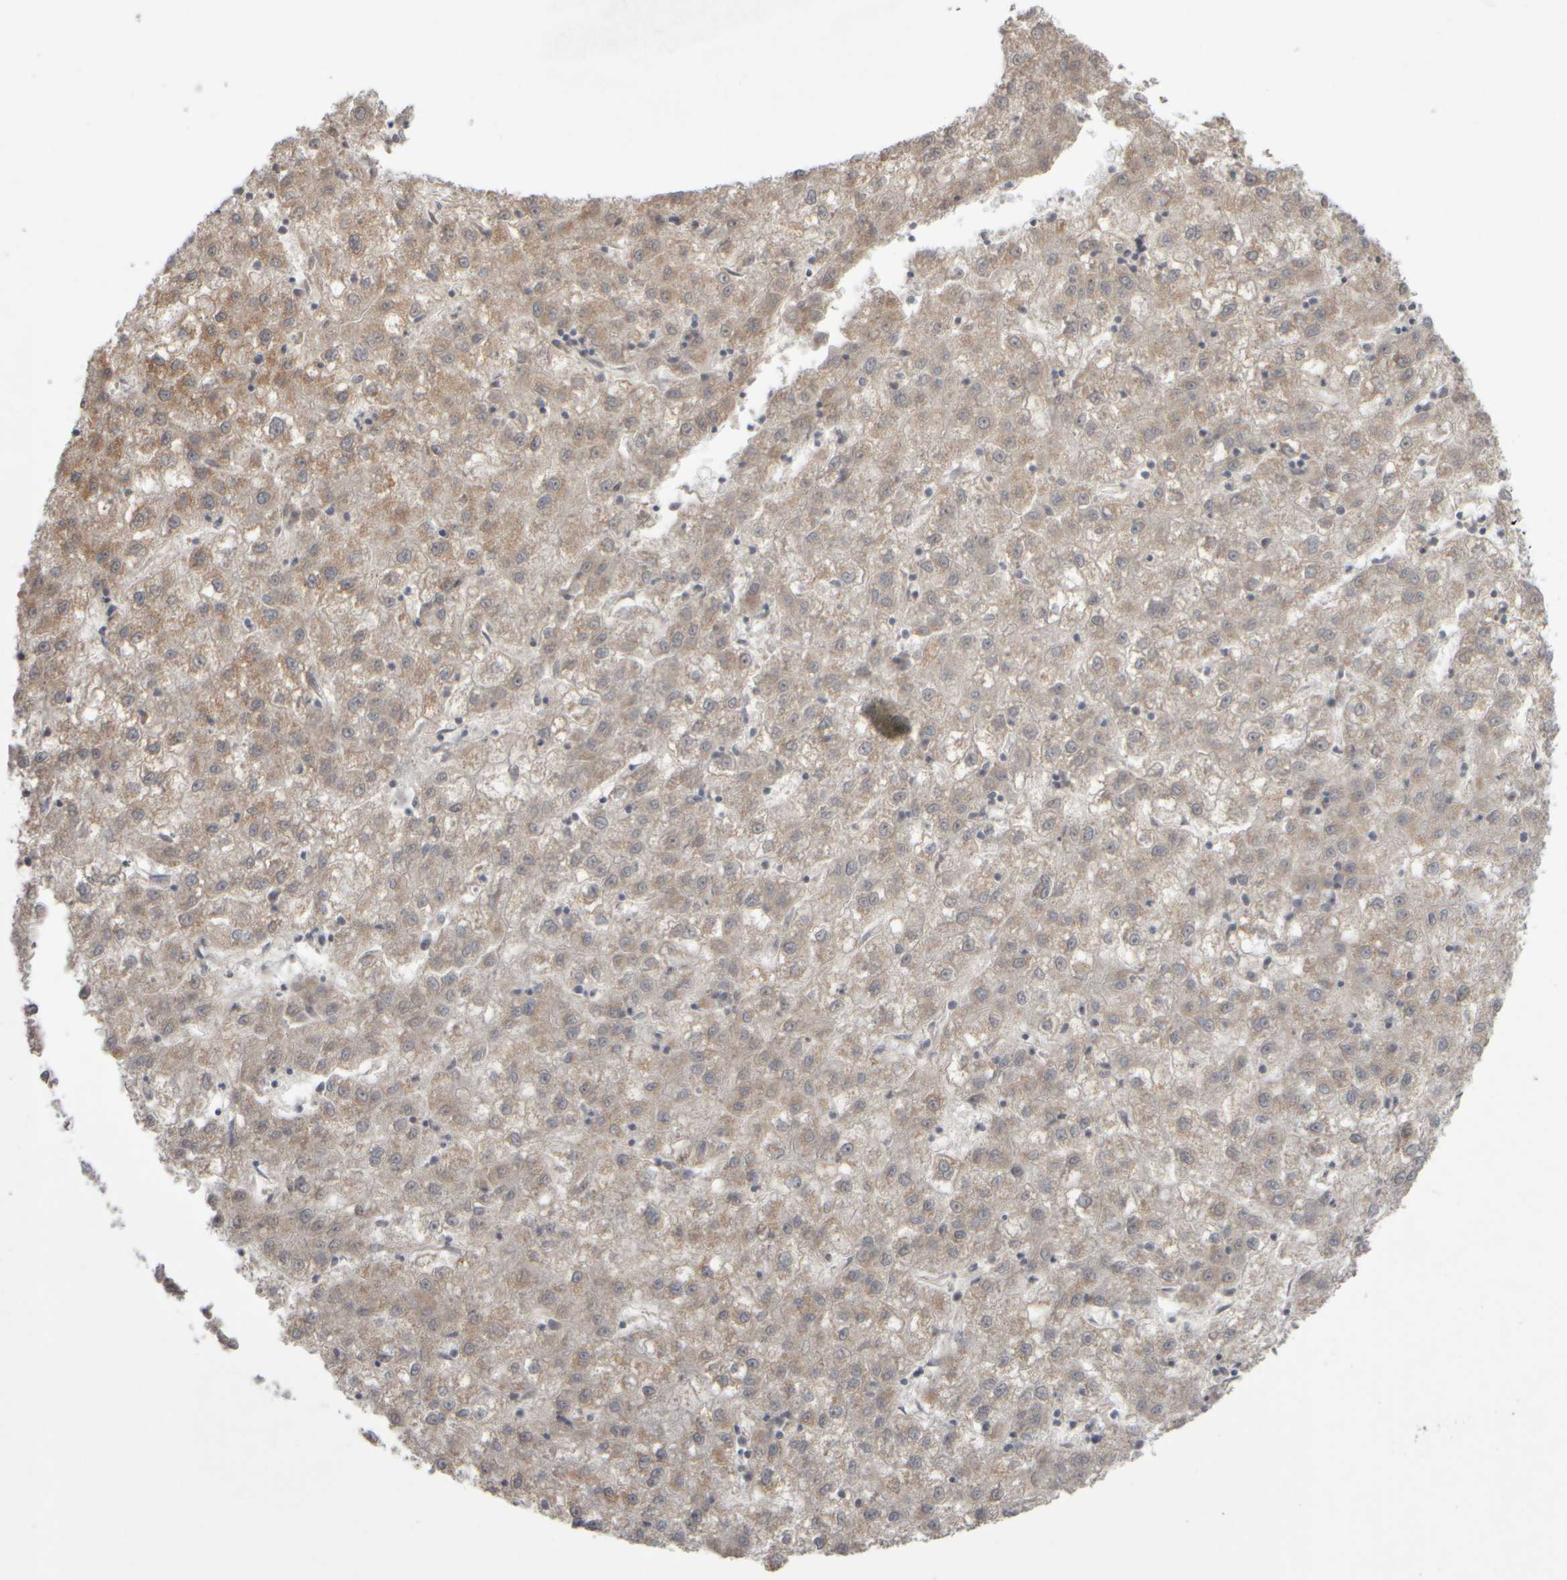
{"staining": {"intensity": "weak", "quantity": ">75%", "location": "cytoplasmic/membranous"}, "tissue": "liver cancer", "cell_type": "Tumor cells", "image_type": "cancer", "snomed": [{"axis": "morphology", "description": "Carcinoma, Hepatocellular, NOS"}, {"axis": "topography", "description": "Liver"}], "caption": "Liver hepatocellular carcinoma stained for a protein (brown) shows weak cytoplasmic/membranous positive expression in approximately >75% of tumor cells.", "gene": "SCO1", "patient": {"sex": "male", "age": 72}}